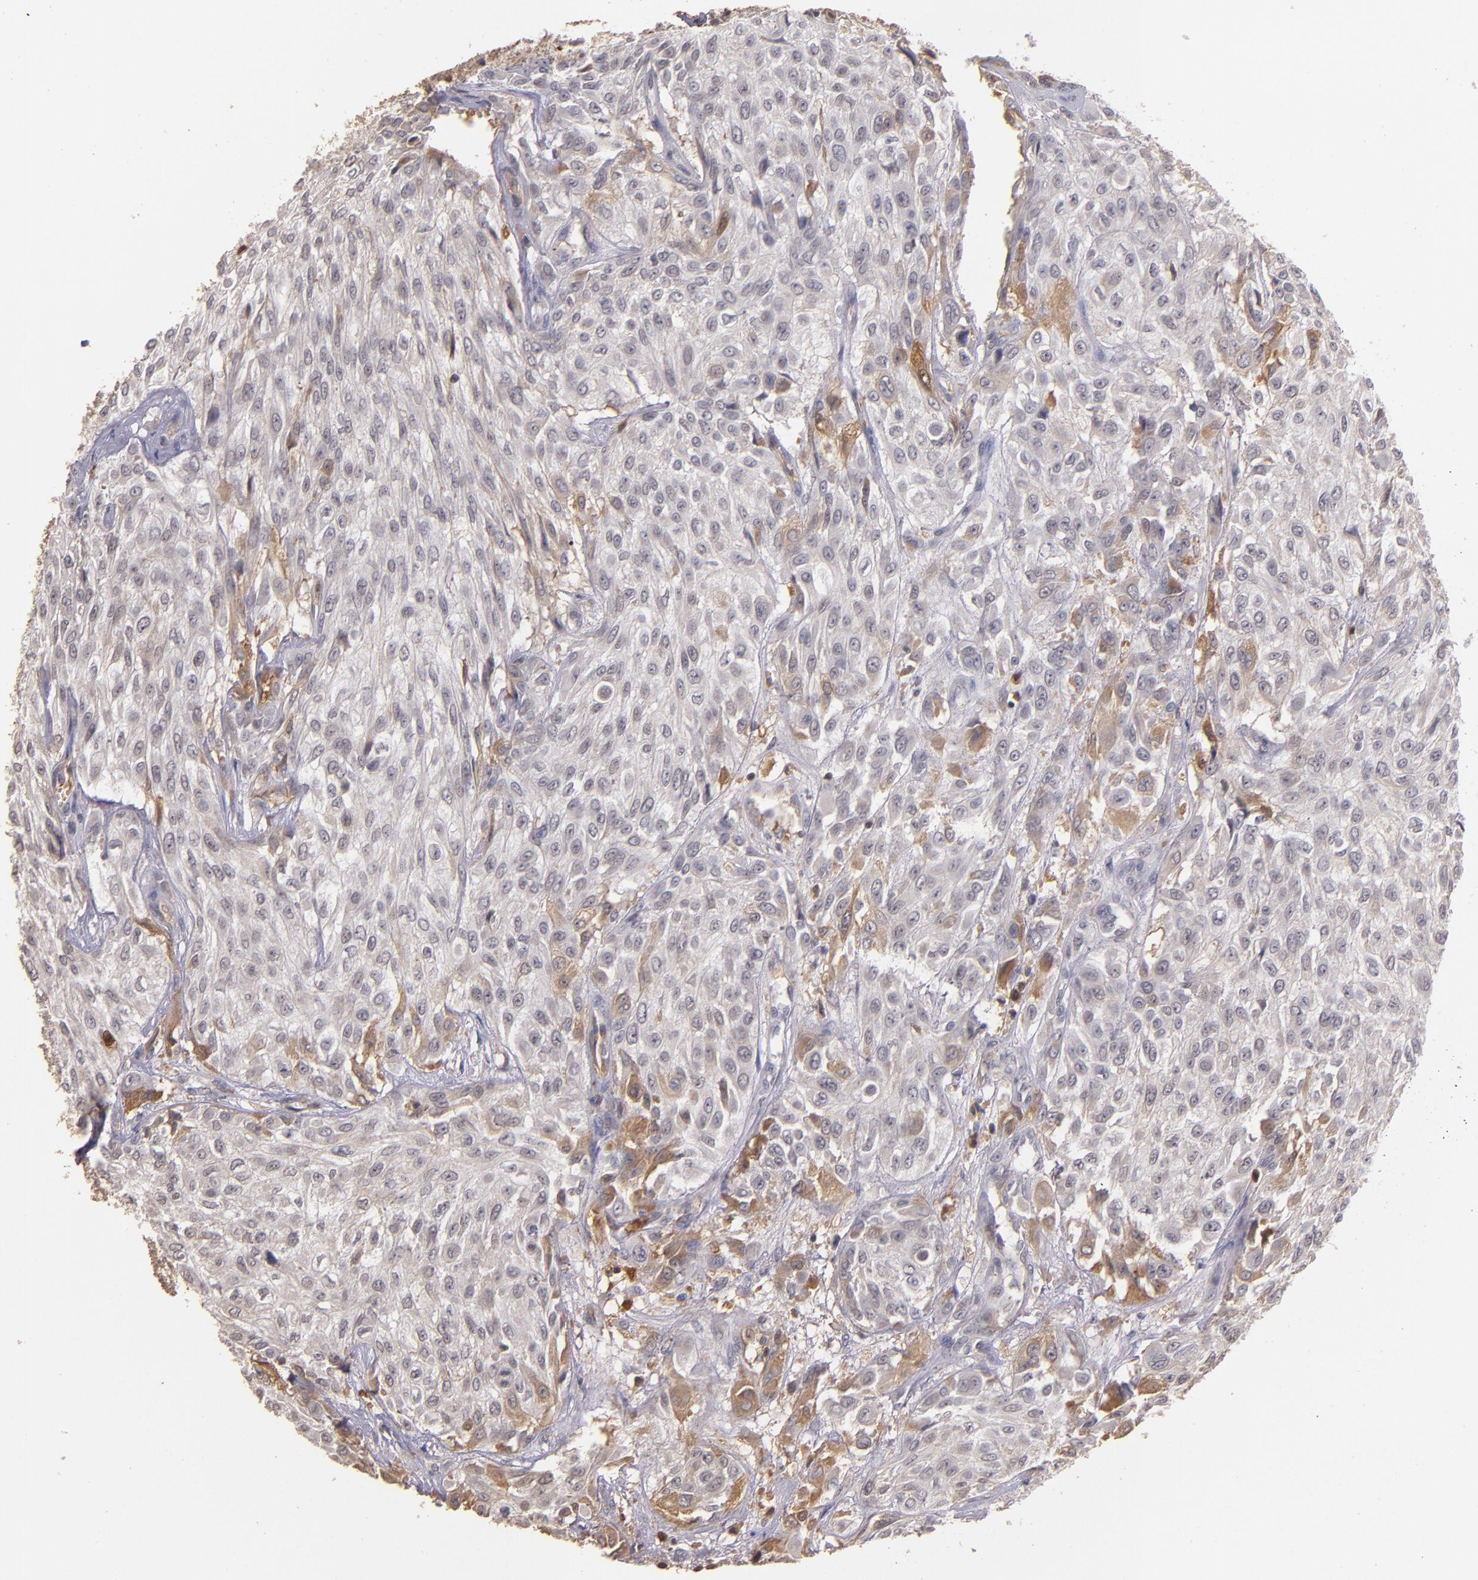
{"staining": {"intensity": "moderate", "quantity": "<25%", "location": "cytoplasmic/membranous"}, "tissue": "urothelial cancer", "cell_type": "Tumor cells", "image_type": "cancer", "snomed": [{"axis": "morphology", "description": "Urothelial carcinoma, High grade"}, {"axis": "topography", "description": "Urinary bladder"}], "caption": "Urothelial carcinoma (high-grade) stained with a brown dye shows moderate cytoplasmic/membranous positive staining in approximately <25% of tumor cells.", "gene": "PTS", "patient": {"sex": "male", "age": 57}}